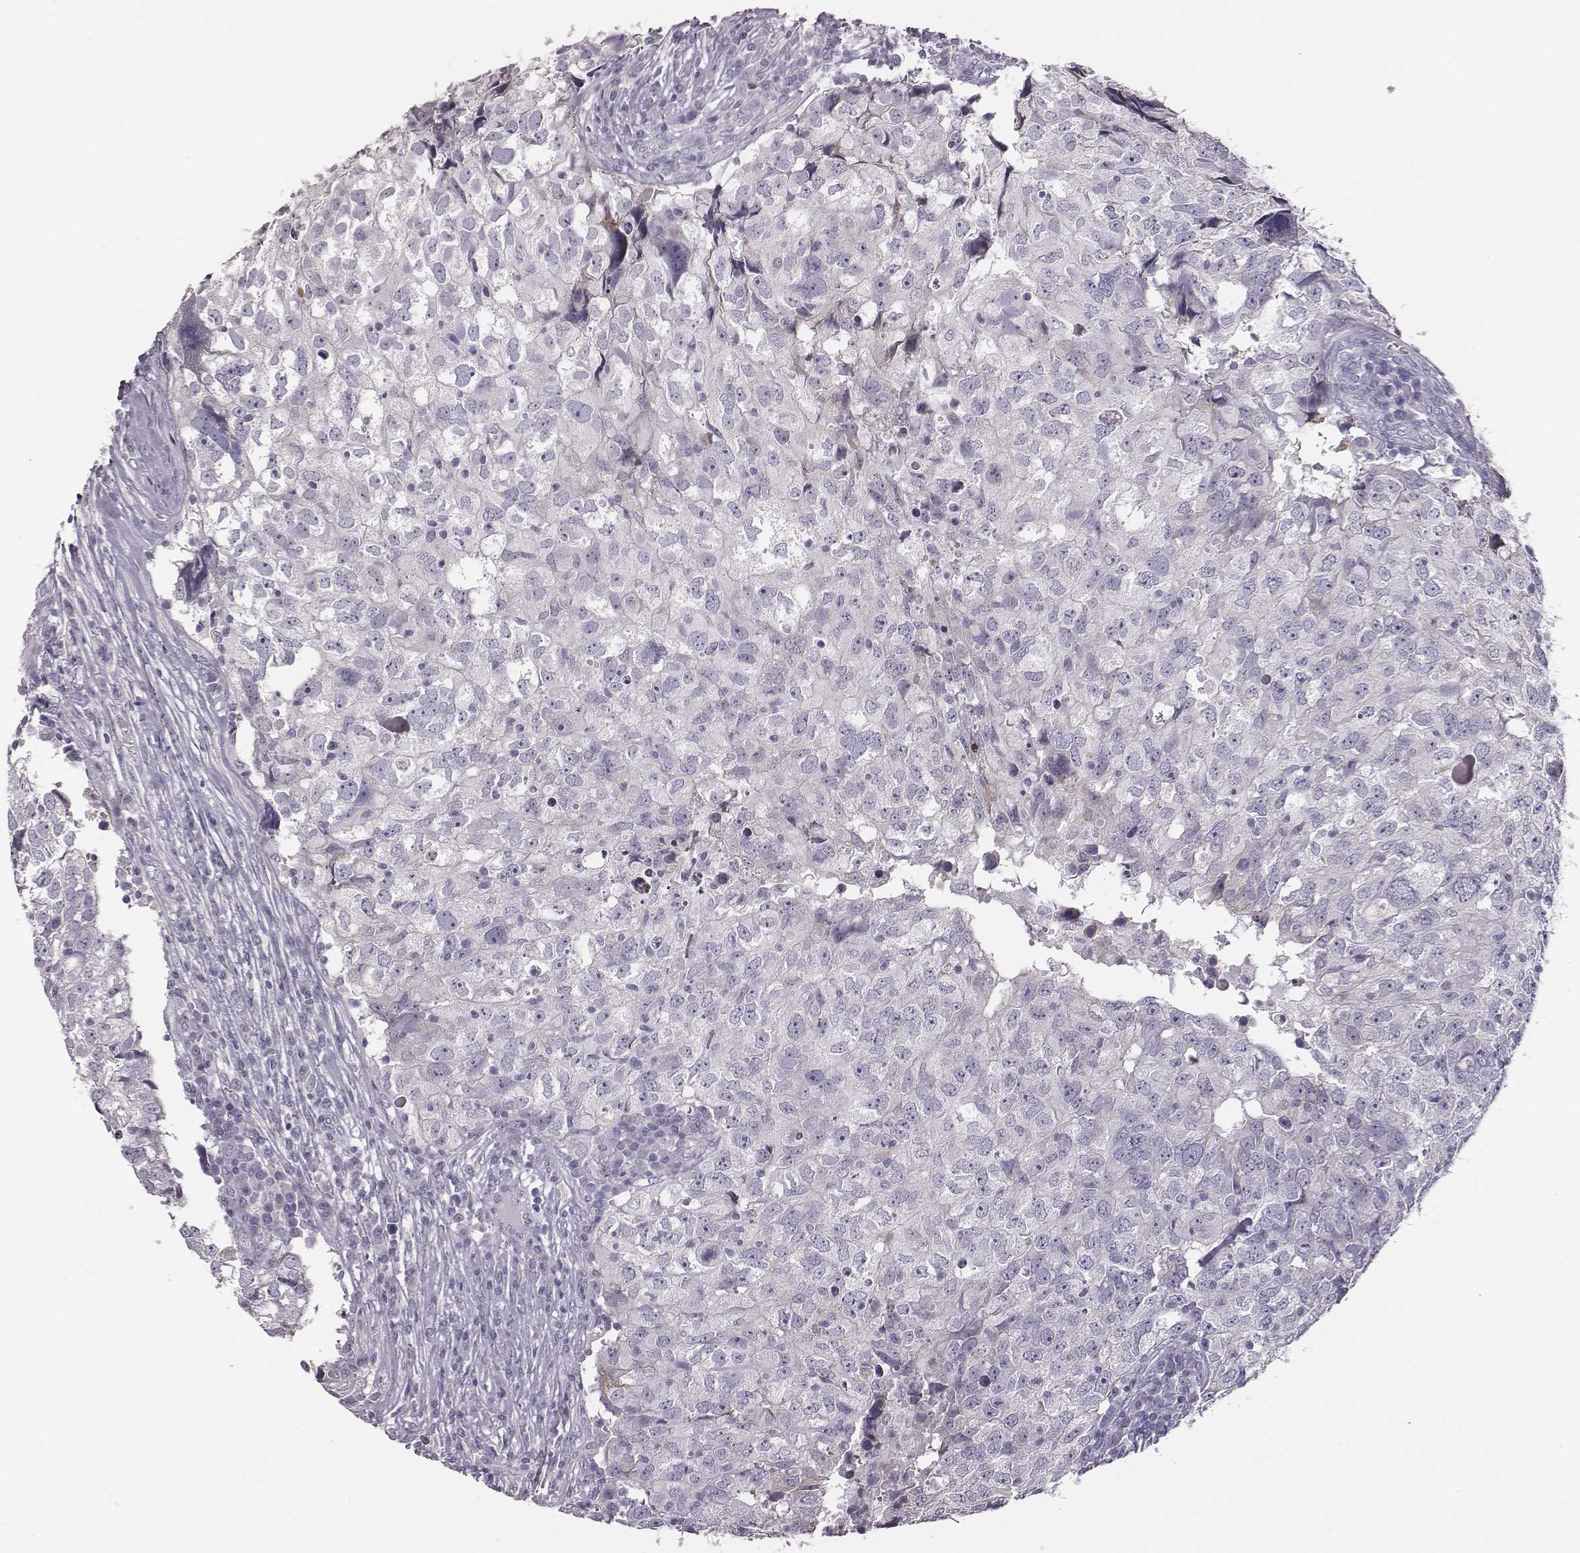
{"staining": {"intensity": "negative", "quantity": "none", "location": "none"}, "tissue": "breast cancer", "cell_type": "Tumor cells", "image_type": "cancer", "snomed": [{"axis": "morphology", "description": "Duct carcinoma"}, {"axis": "topography", "description": "Breast"}], "caption": "High magnification brightfield microscopy of breast invasive ductal carcinoma stained with DAB (brown) and counterstained with hematoxylin (blue): tumor cells show no significant positivity.", "gene": "GUCA1A", "patient": {"sex": "female", "age": 30}}